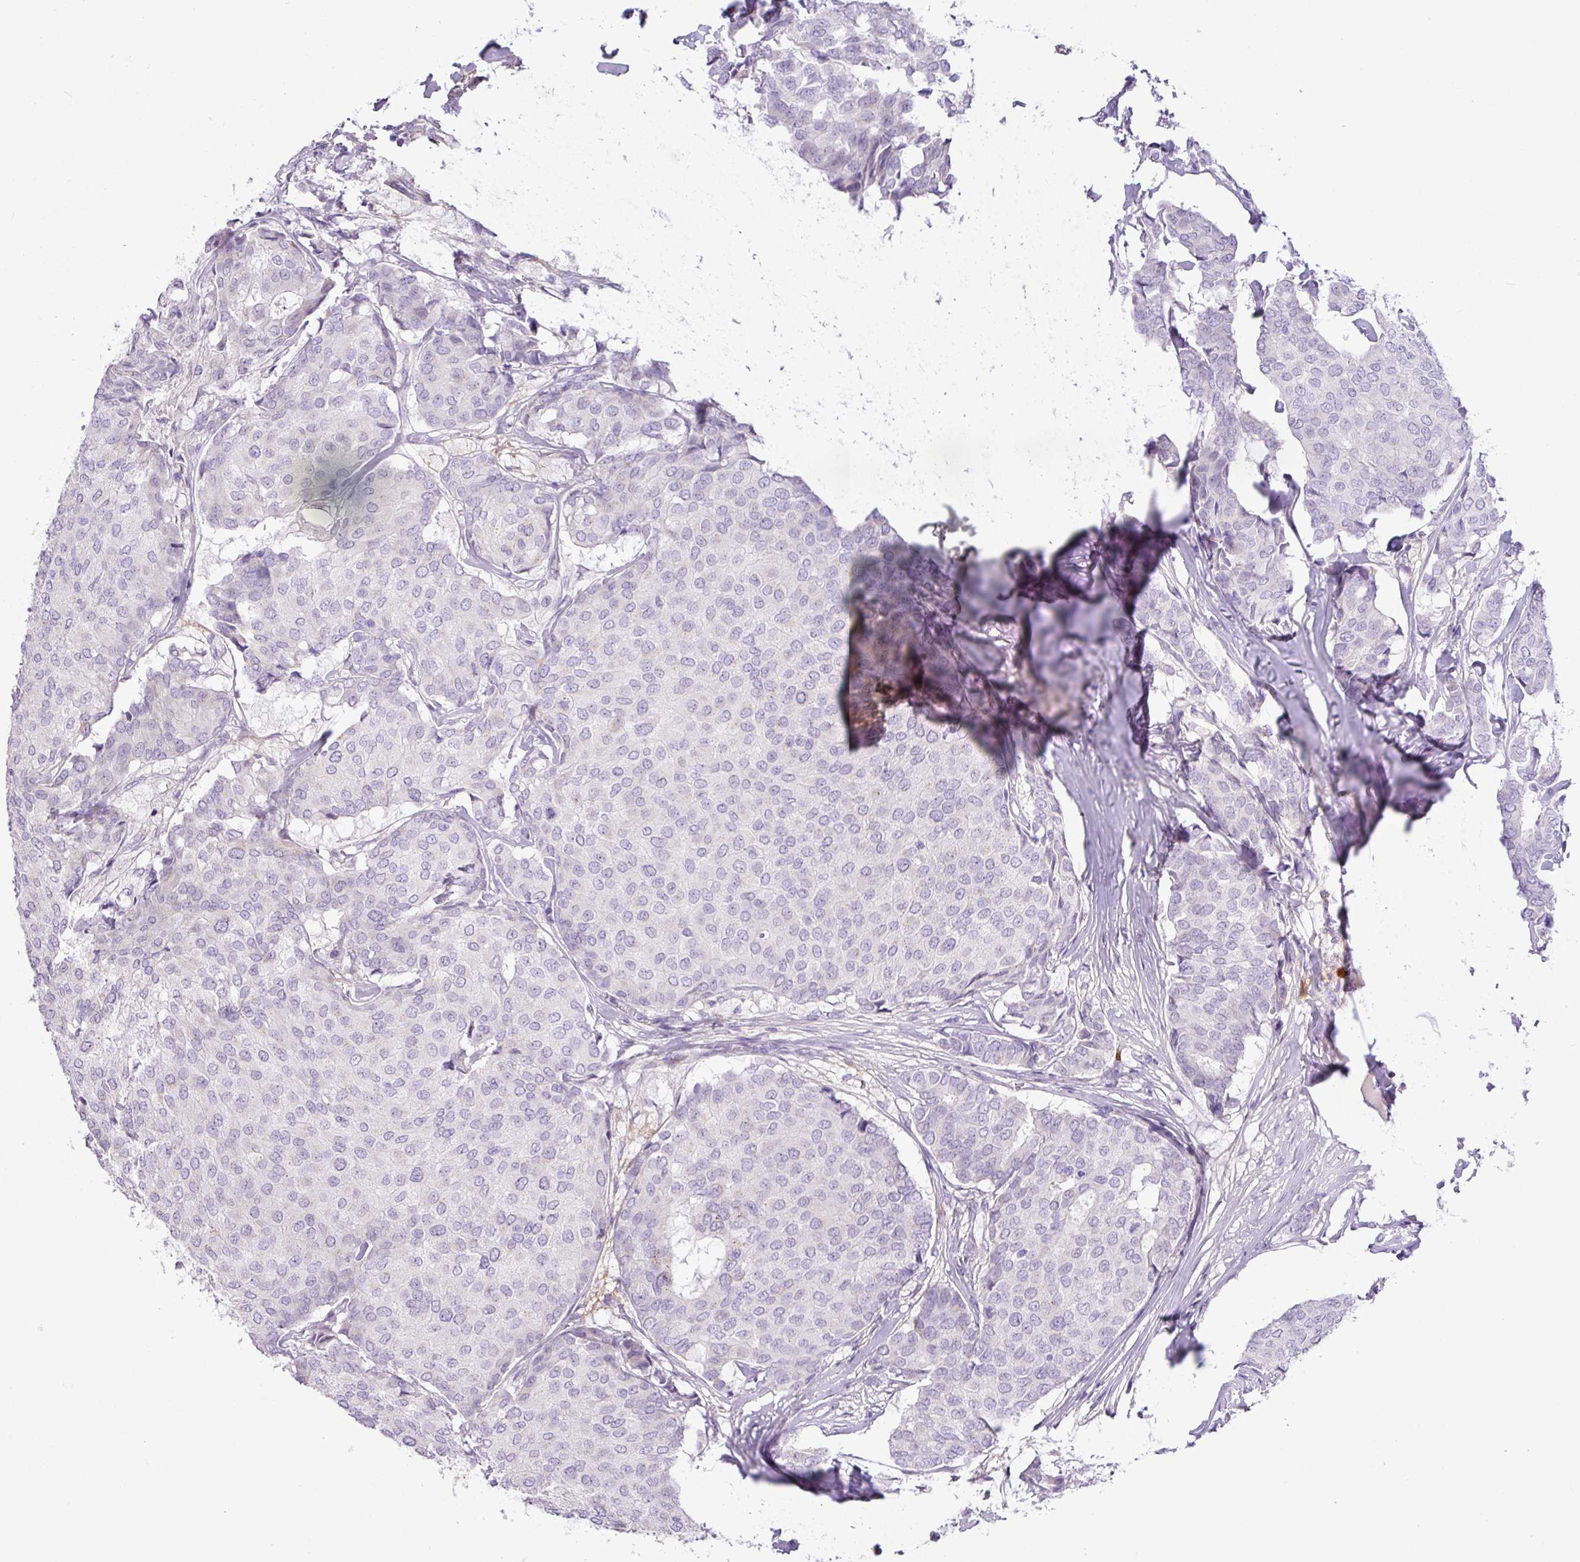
{"staining": {"intensity": "negative", "quantity": "none", "location": "none"}, "tissue": "breast cancer", "cell_type": "Tumor cells", "image_type": "cancer", "snomed": [{"axis": "morphology", "description": "Duct carcinoma"}, {"axis": "topography", "description": "Breast"}], "caption": "High magnification brightfield microscopy of breast cancer (infiltrating ductal carcinoma) stained with DAB (brown) and counterstained with hematoxylin (blue): tumor cells show no significant staining. Brightfield microscopy of immunohistochemistry (IHC) stained with DAB (brown) and hematoxylin (blue), captured at high magnification.", "gene": "SH2D3C", "patient": {"sex": "female", "age": 75}}